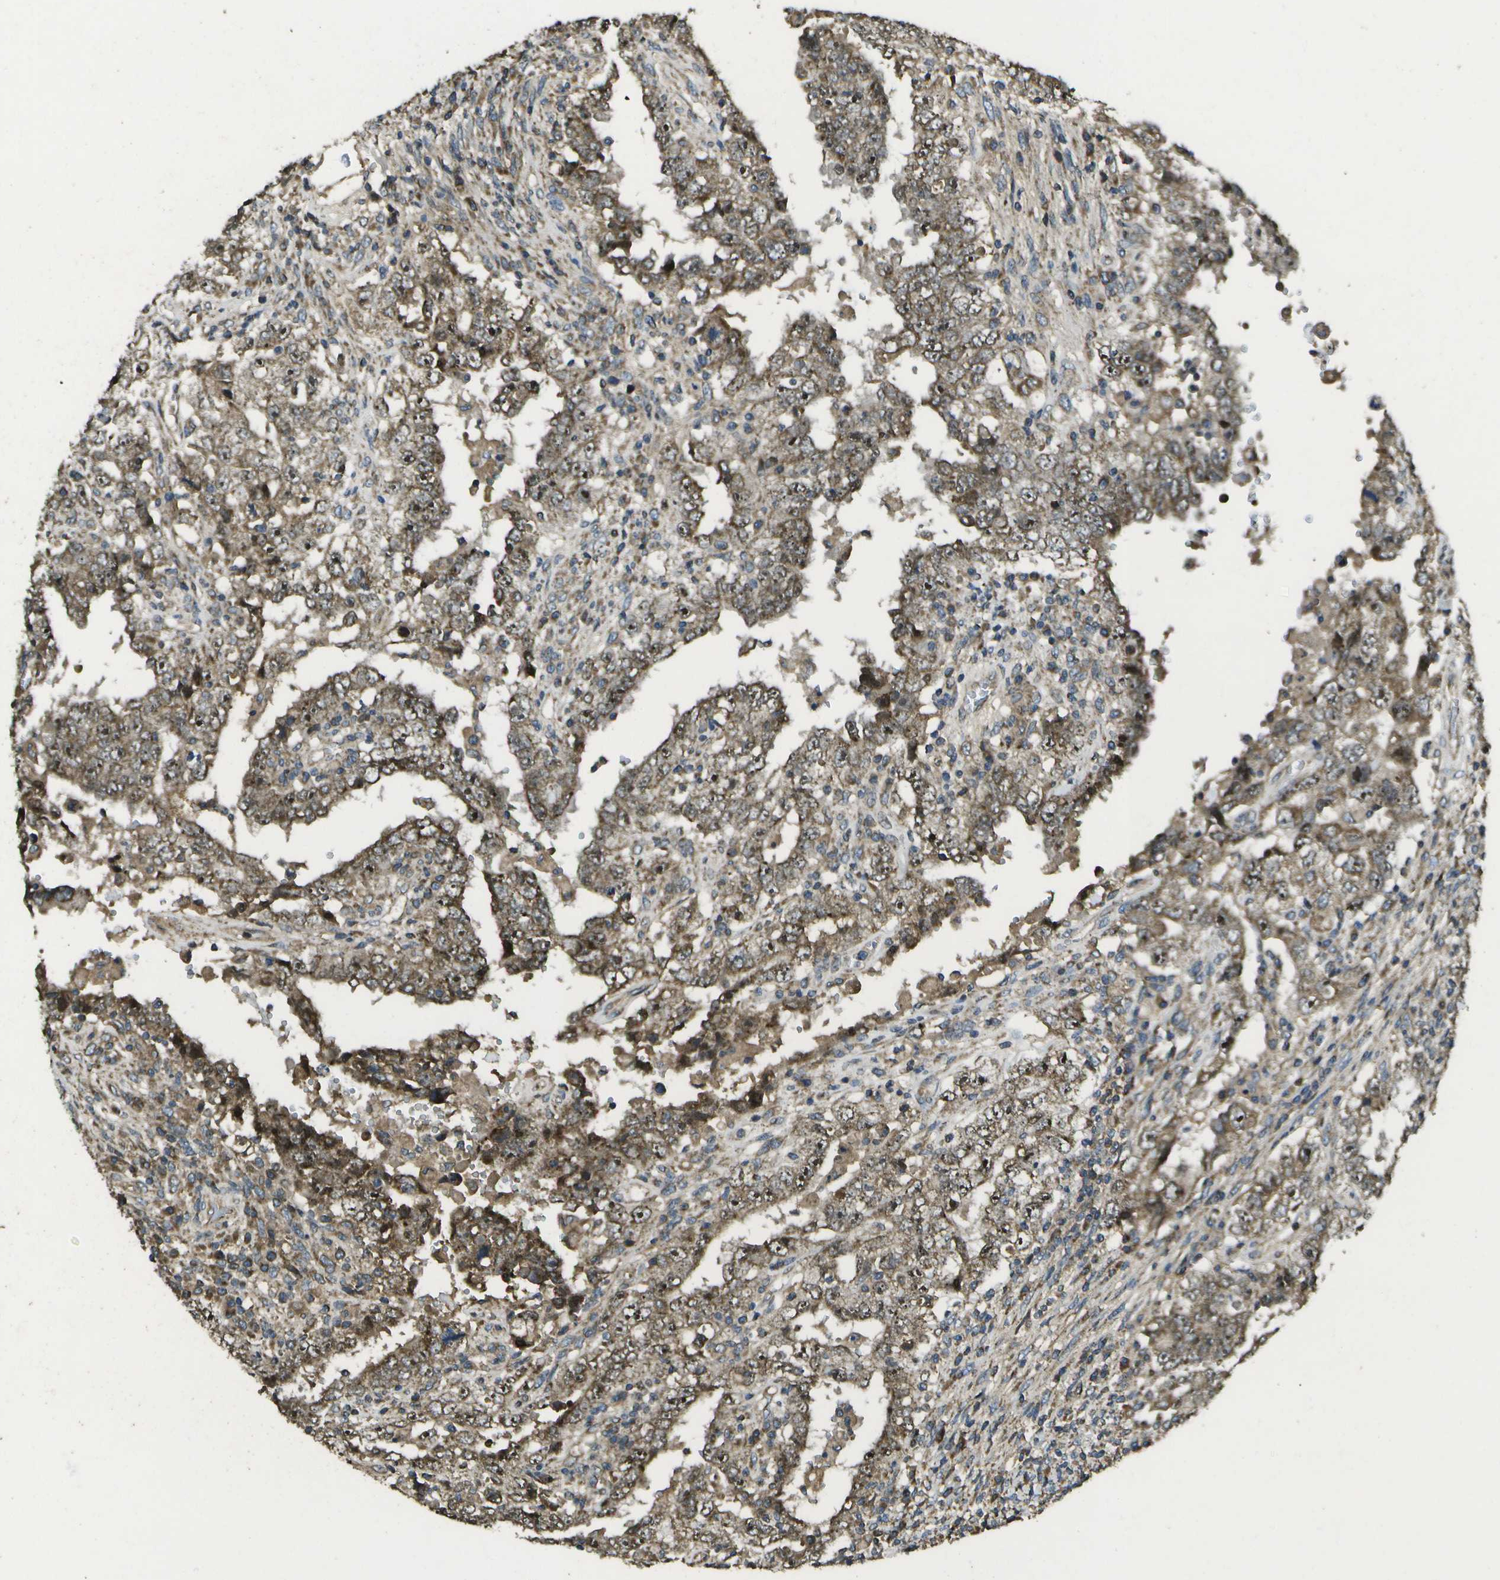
{"staining": {"intensity": "moderate", "quantity": ">75%", "location": "cytoplasmic/membranous,nuclear"}, "tissue": "testis cancer", "cell_type": "Tumor cells", "image_type": "cancer", "snomed": [{"axis": "morphology", "description": "Carcinoma, Embryonal, NOS"}, {"axis": "topography", "description": "Testis"}], "caption": "Brown immunohistochemical staining in testis embryonal carcinoma exhibits moderate cytoplasmic/membranous and nuclear positivity in approximately >75% of tumor cells.", "gene": "HFE", "patient": {"sex": "male", "age": 26}}